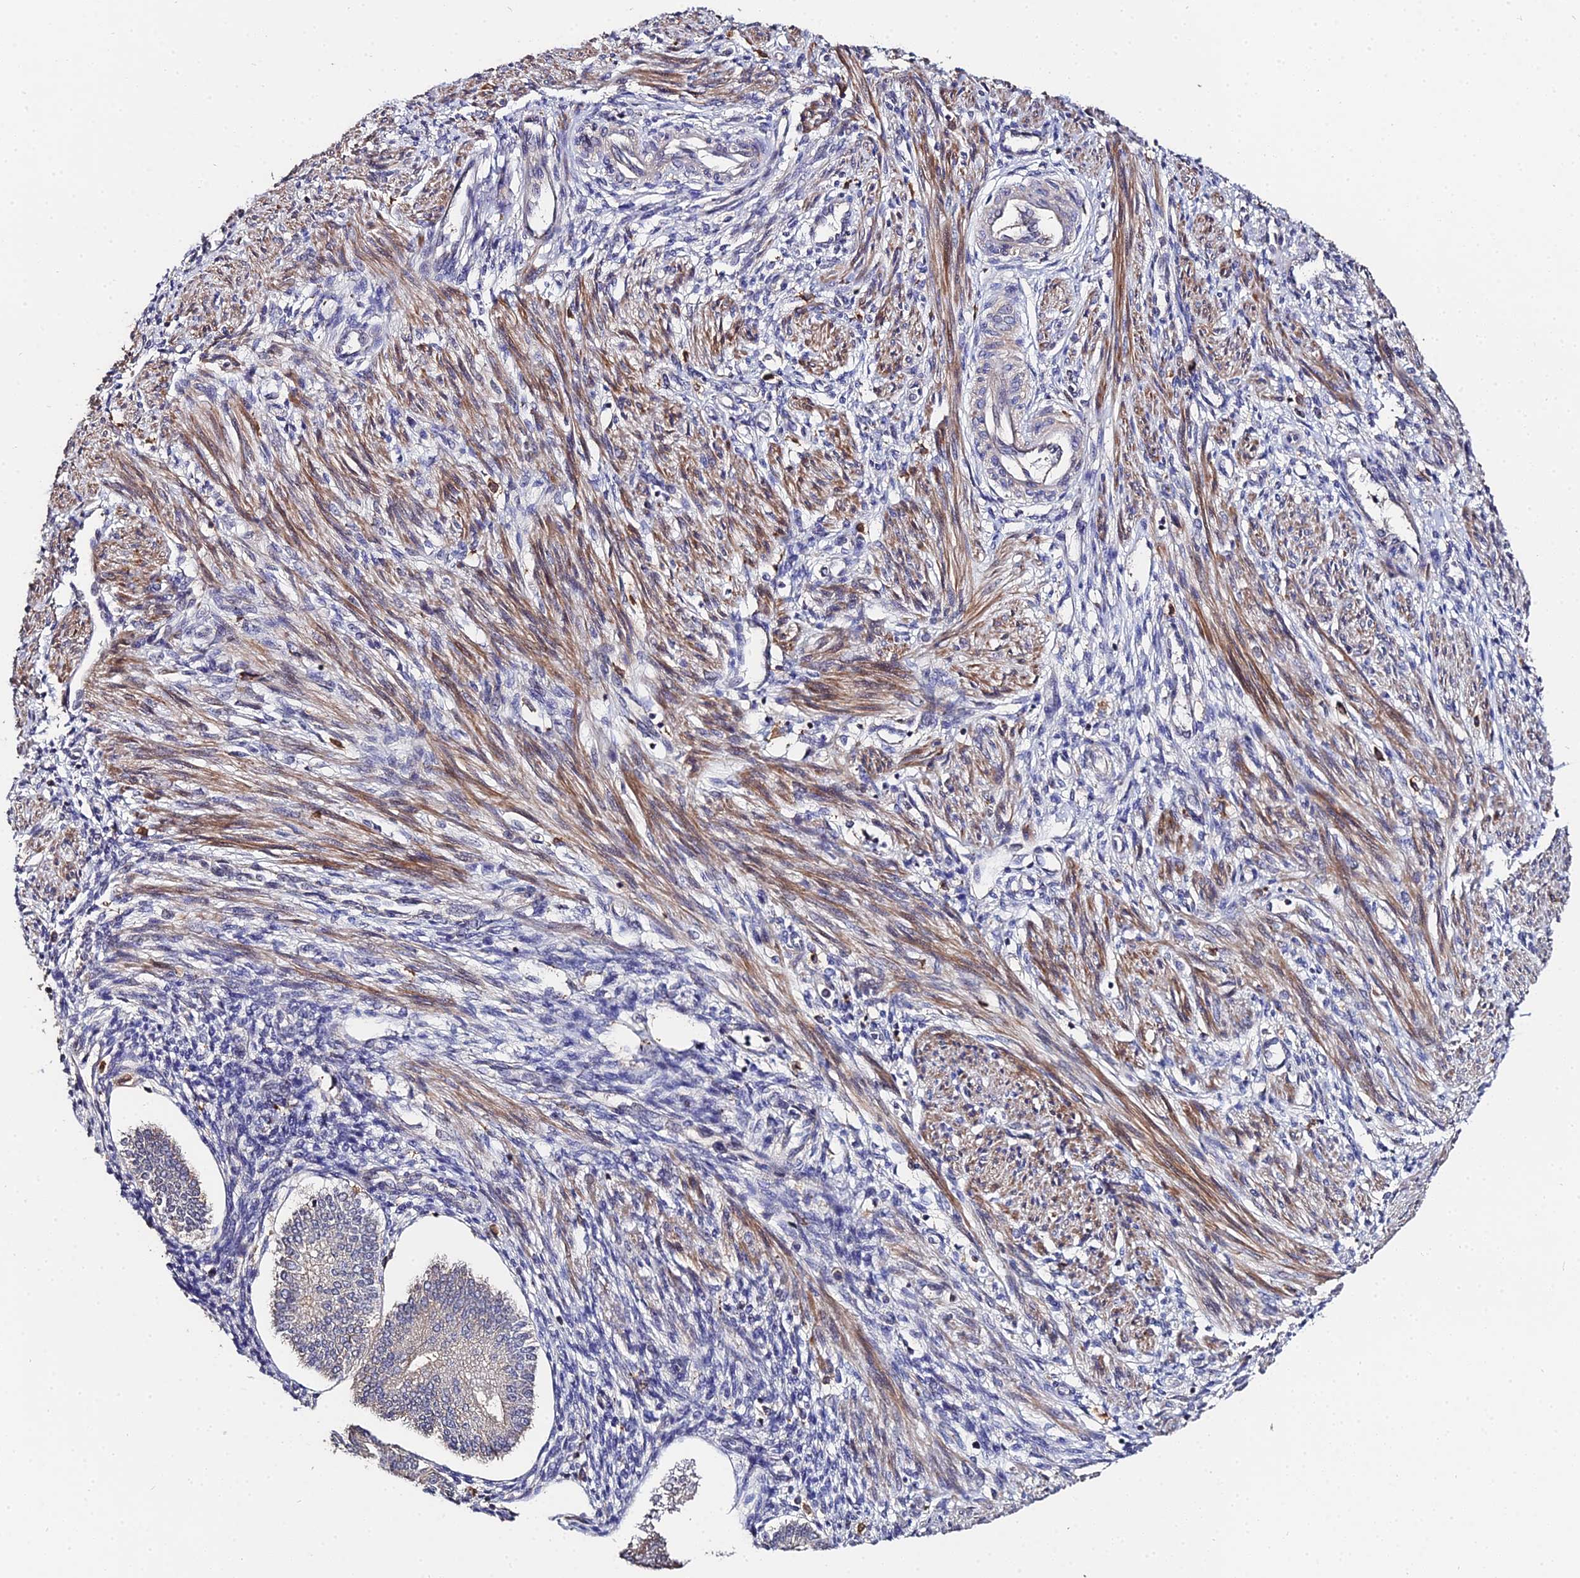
{"staining": {"intensity": "negative", "quantity": "none", "location": "none"}, "tissue": "endometrium", "cell_type": "Cells in endometrial stroma", "image_type": "normal", "snomed": [{"axis": "morphology", "description": "Normal tissue, NOS"}, {"axis": "topography", "description": "Endometrium"}], "caption": "The micrograph reveals no staining of cells in endometrial stroma in normal endometrium.", "gene": "LSM5", "patient": {"sex": "female", "age": 34}}